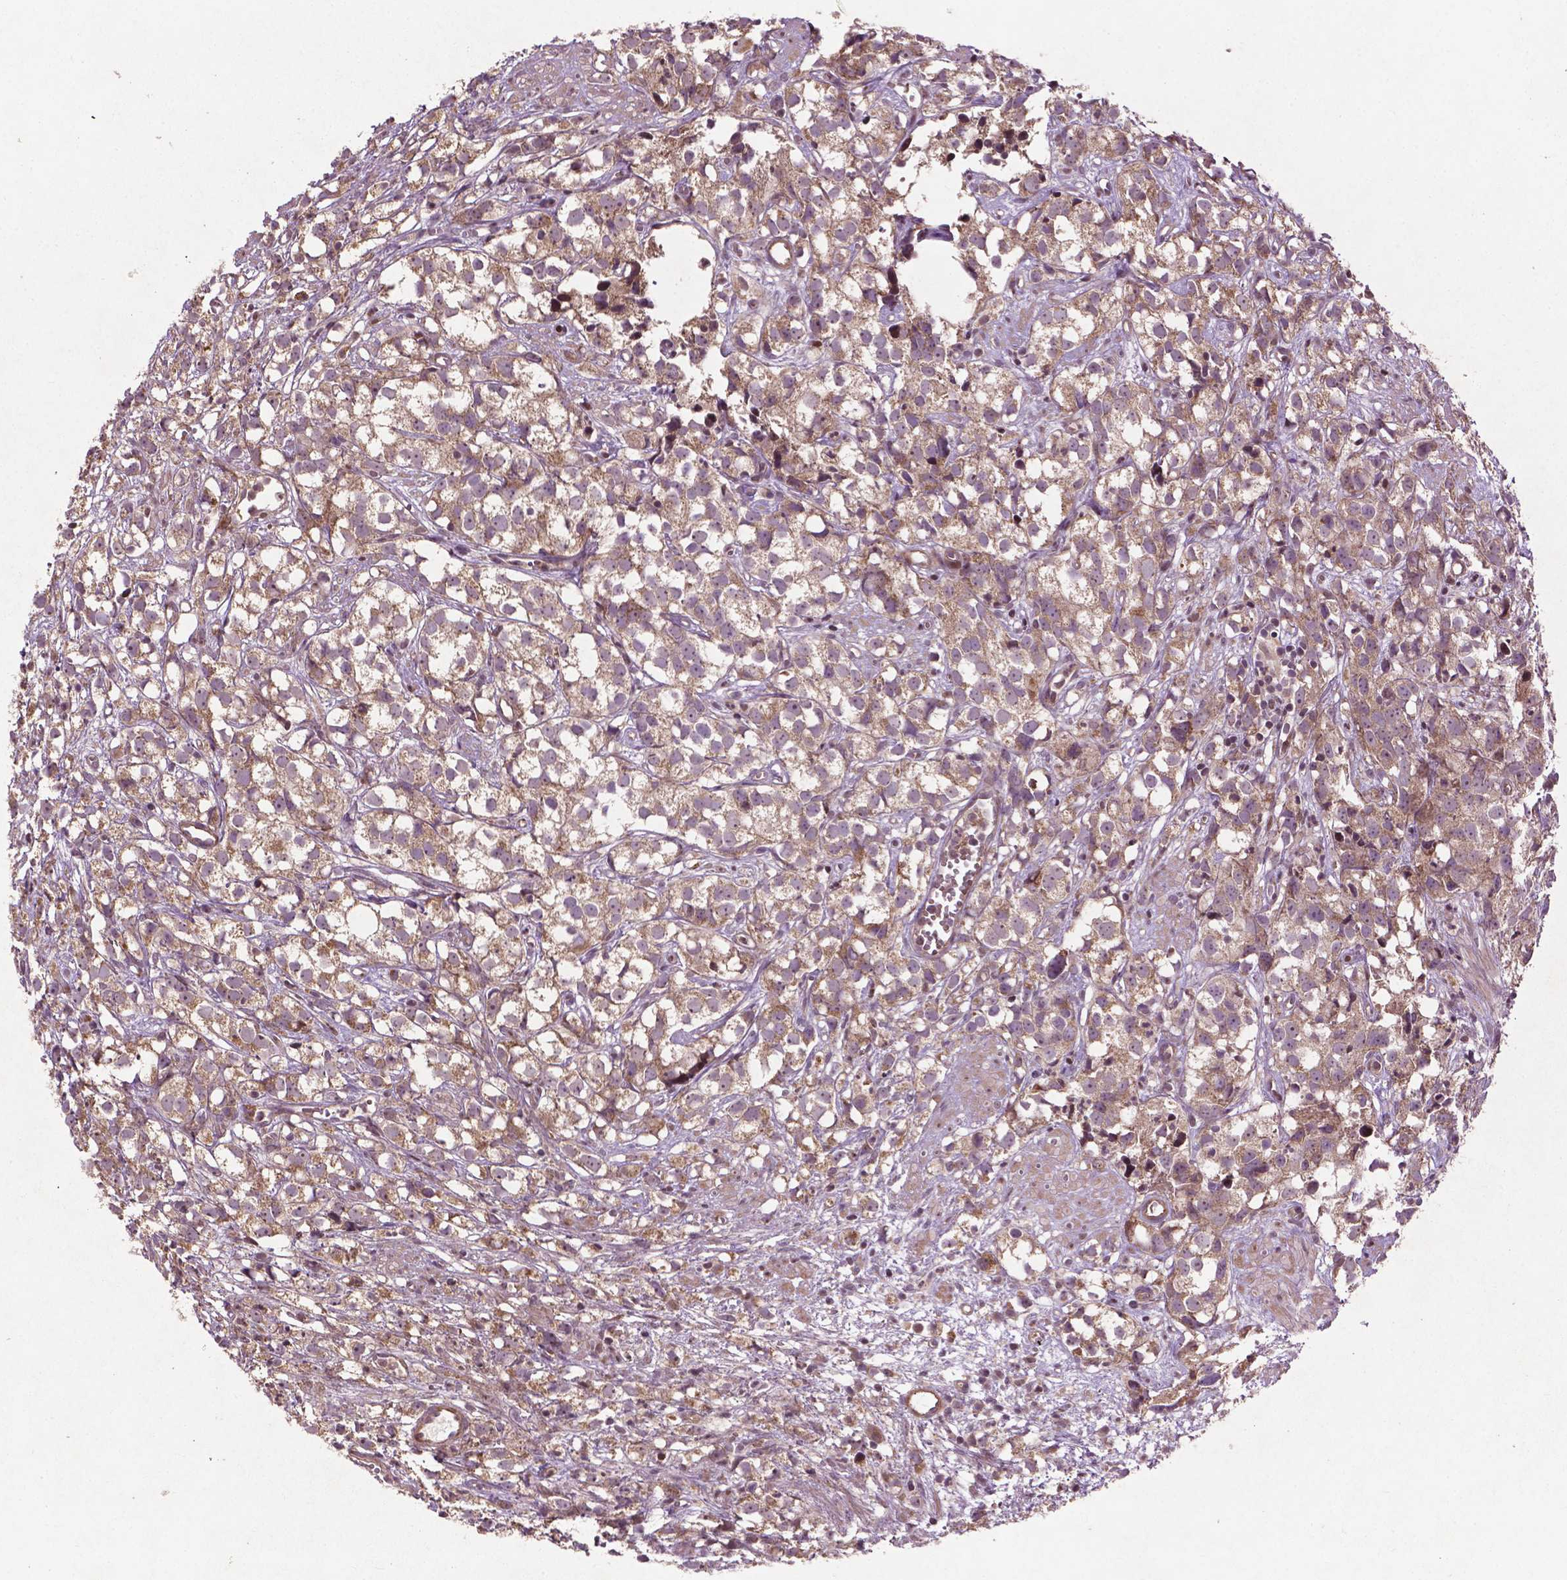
{"staining": {"intensity": "weak", "quantity": ">75%", "location": "cytoplasmic/membranous"}, "tissue": "prostate cancer", "cell_type": "Tumor cells", "image_type": "cancer", "snomed": [{"axis": "morphology", "description": "Adenocarcinoma, High grade"}, {"axis": "topography", "description": "Prostate"}], "caption": "Weak cytoplasmic/membranous staining for a protein is identified in approximately >75% of tumor cells of prostate cancer (high-grade adenocarcinoma) using immunohistochemistry (IHC).", "gene": "B3GALNT2", "patient": {"sex": "male", "age": 68}}